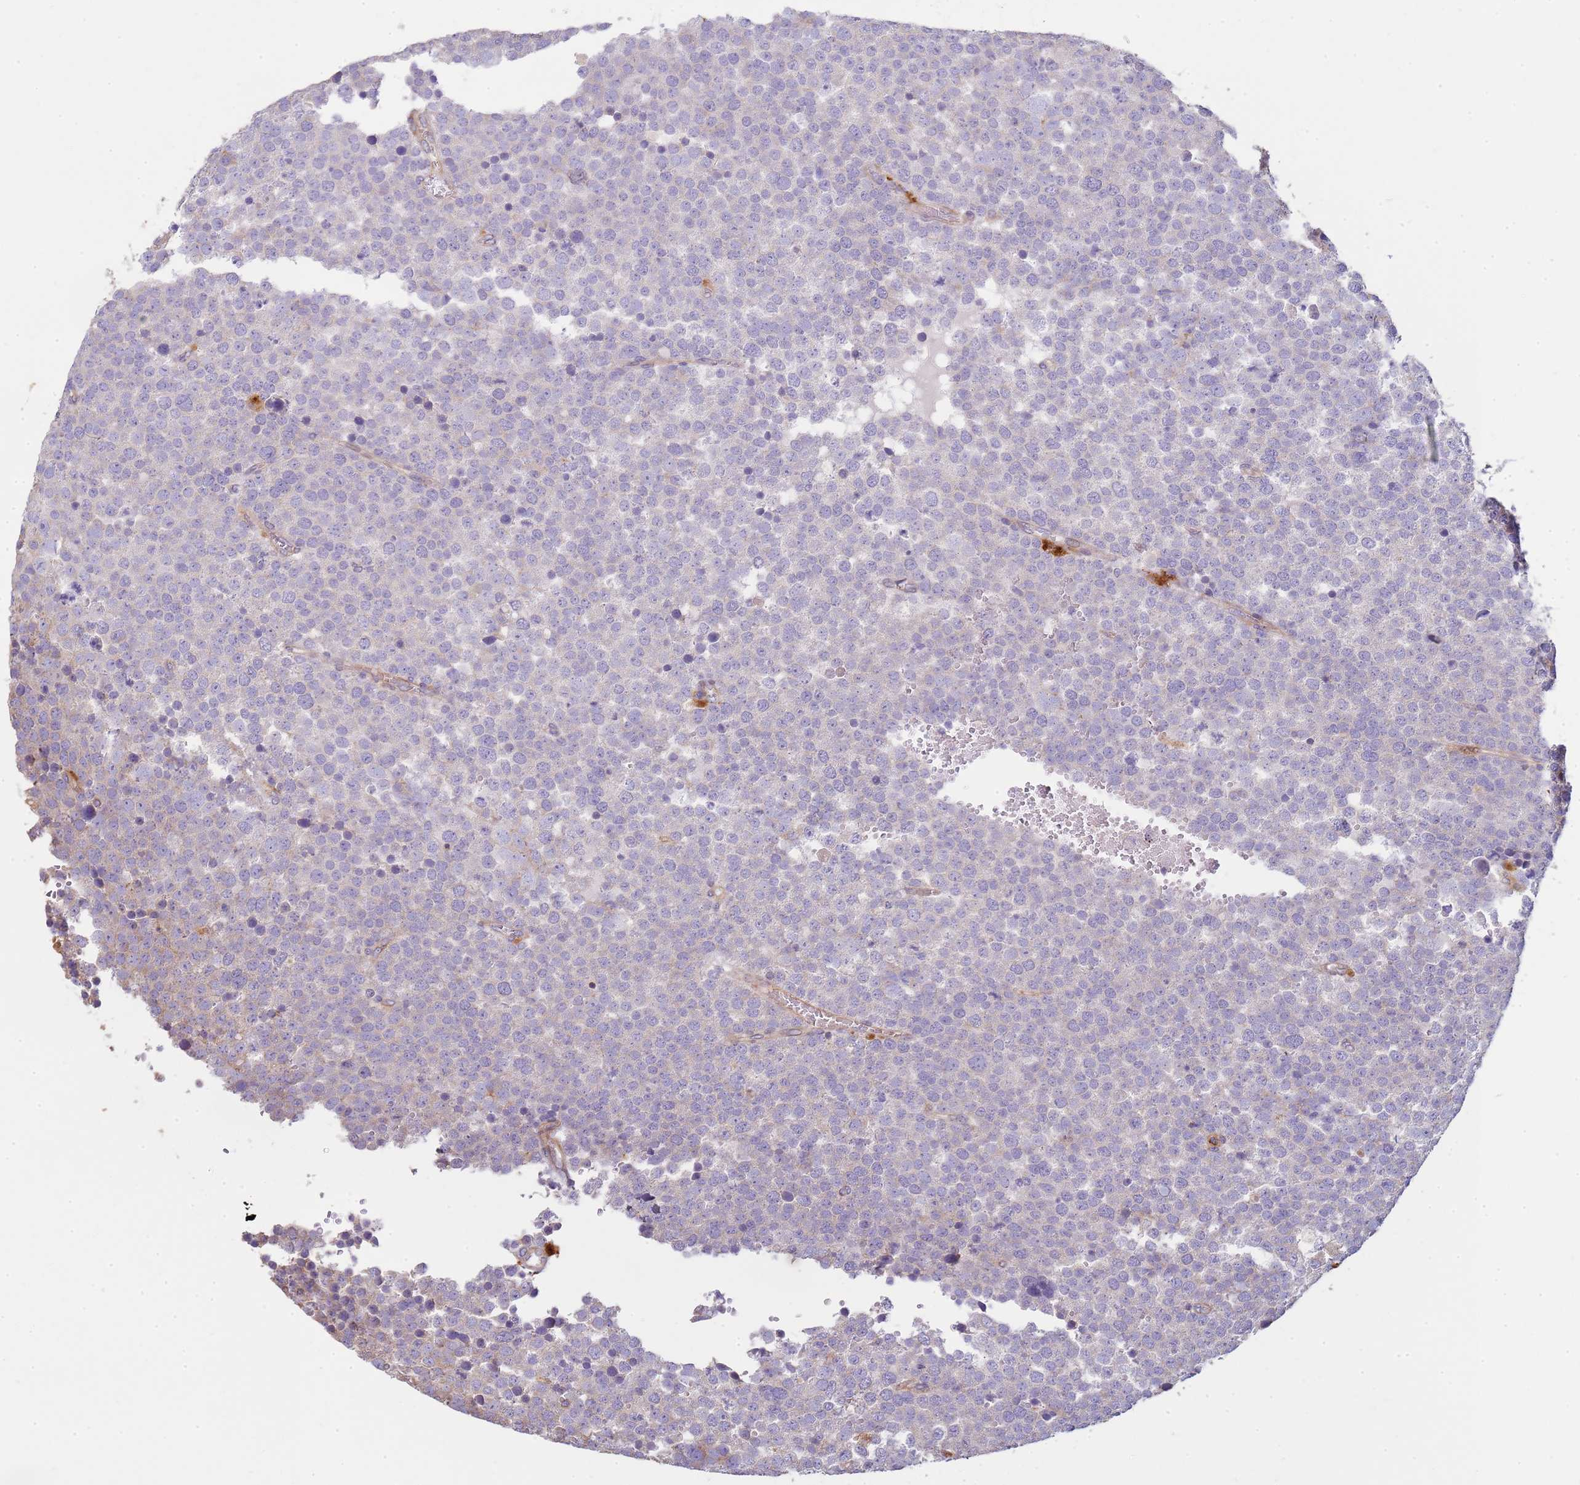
{"staining": {"intensity": "negative", "quantity": "none", "location": "none"}, "tissue": "testis cancer", "cell_type": "Tumor cells", "image_type": "cancer", "snomed": [{"axis": "morphology", "description": "Seminoma, NOS"}, {"axis": "topography", "description": "Testis"}], "caption": "The micrograph demonstrates no staining of tumor cells in seminoma (testis).", "gene": "NDUFAF4", "patient": {"sex": "male", "age": 71}}